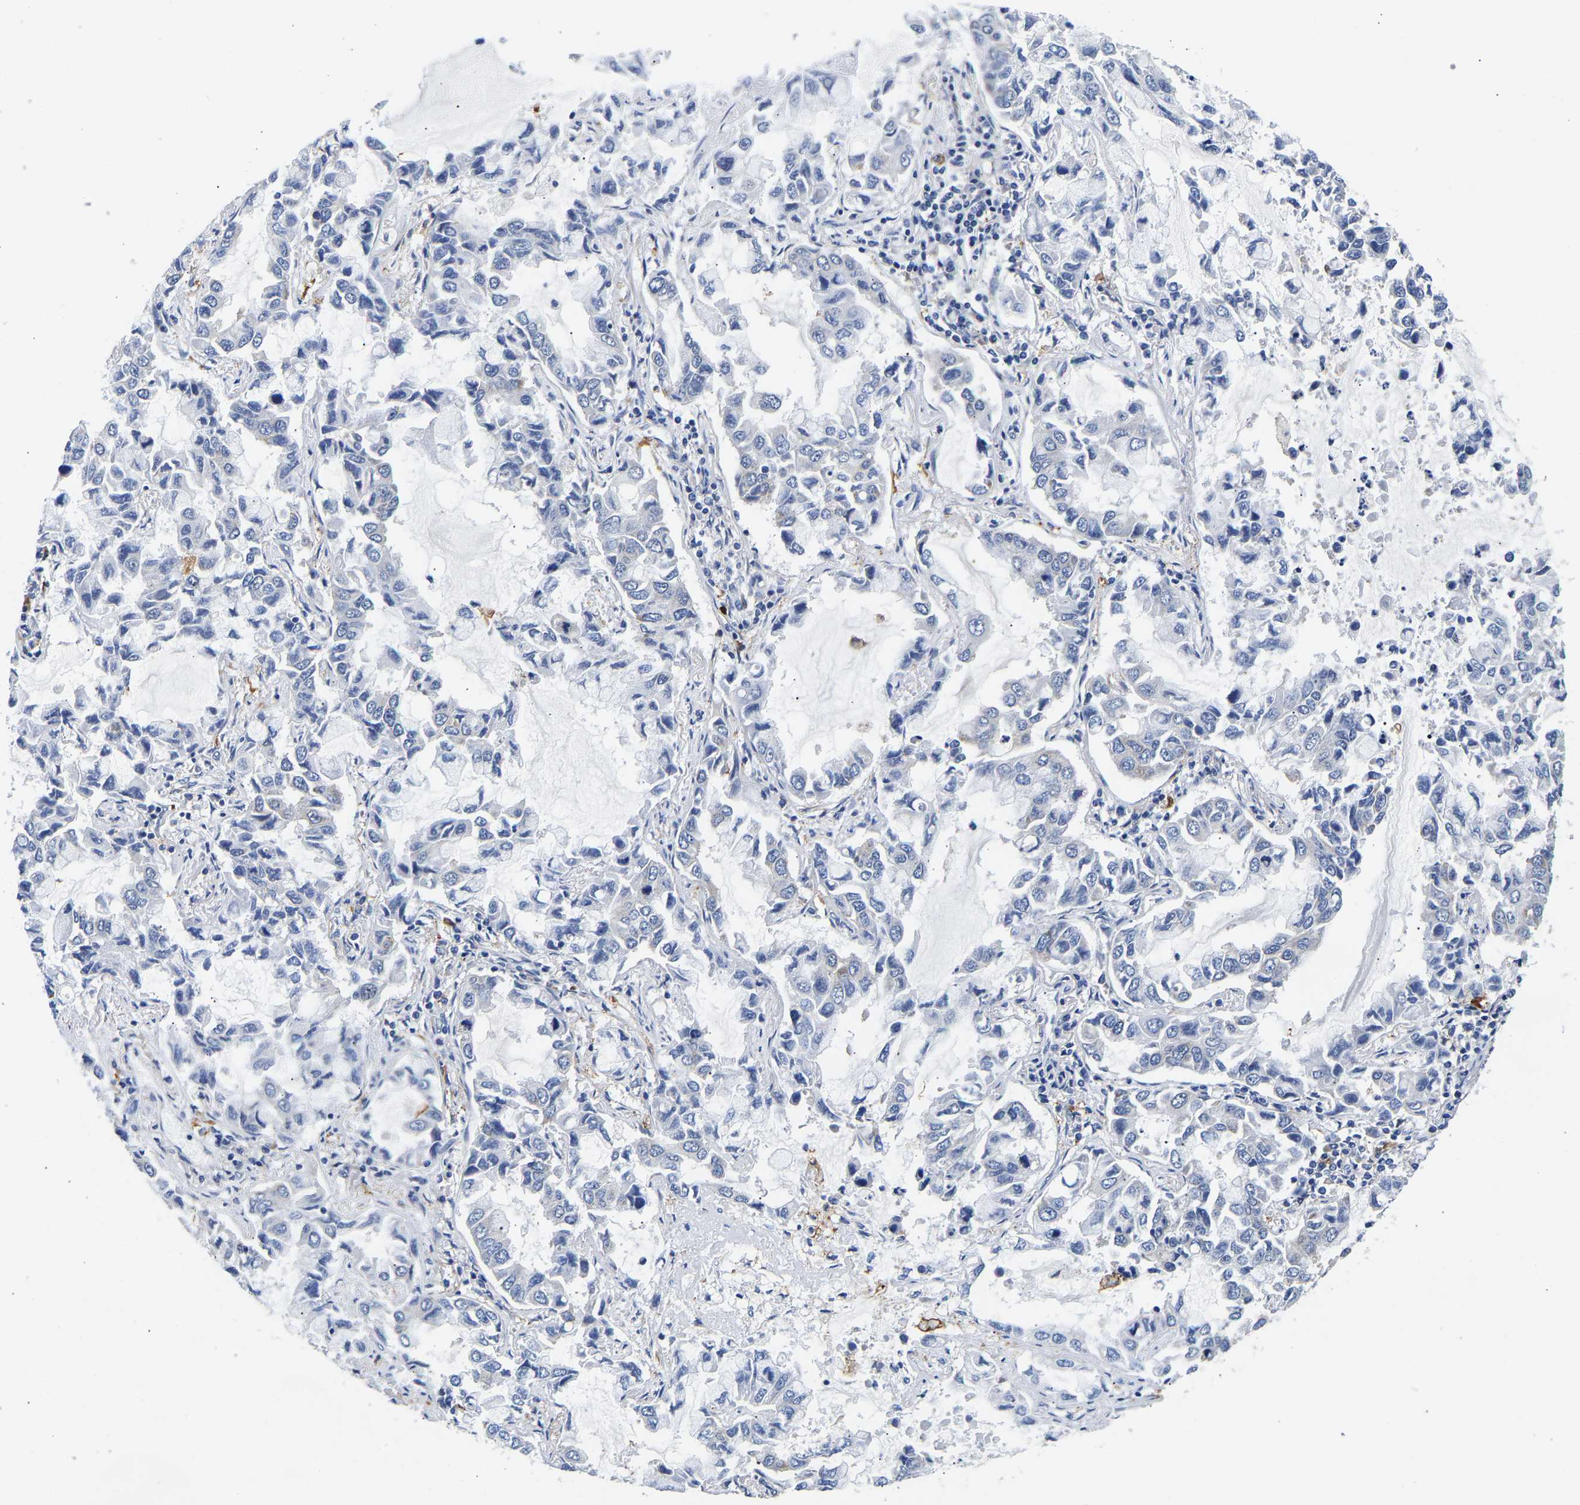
{"staining": {"intensity": "negative", "quantity": "none", "location": "none"}, "tissue": "lung cancer", "cell_type": "Tumor cells", "image_type": "cancer", "snomed": [{"axis": "morphology", "description": "Adenocarcinoma, NOS"}, {"axis": "topography", "description": "Lung"}], "caption": "Lung cancer stained for a protein using IHC displays no expression tumor cells.", "gene": "CCDC6", "patient": {"sex": "male", "age": 64}}